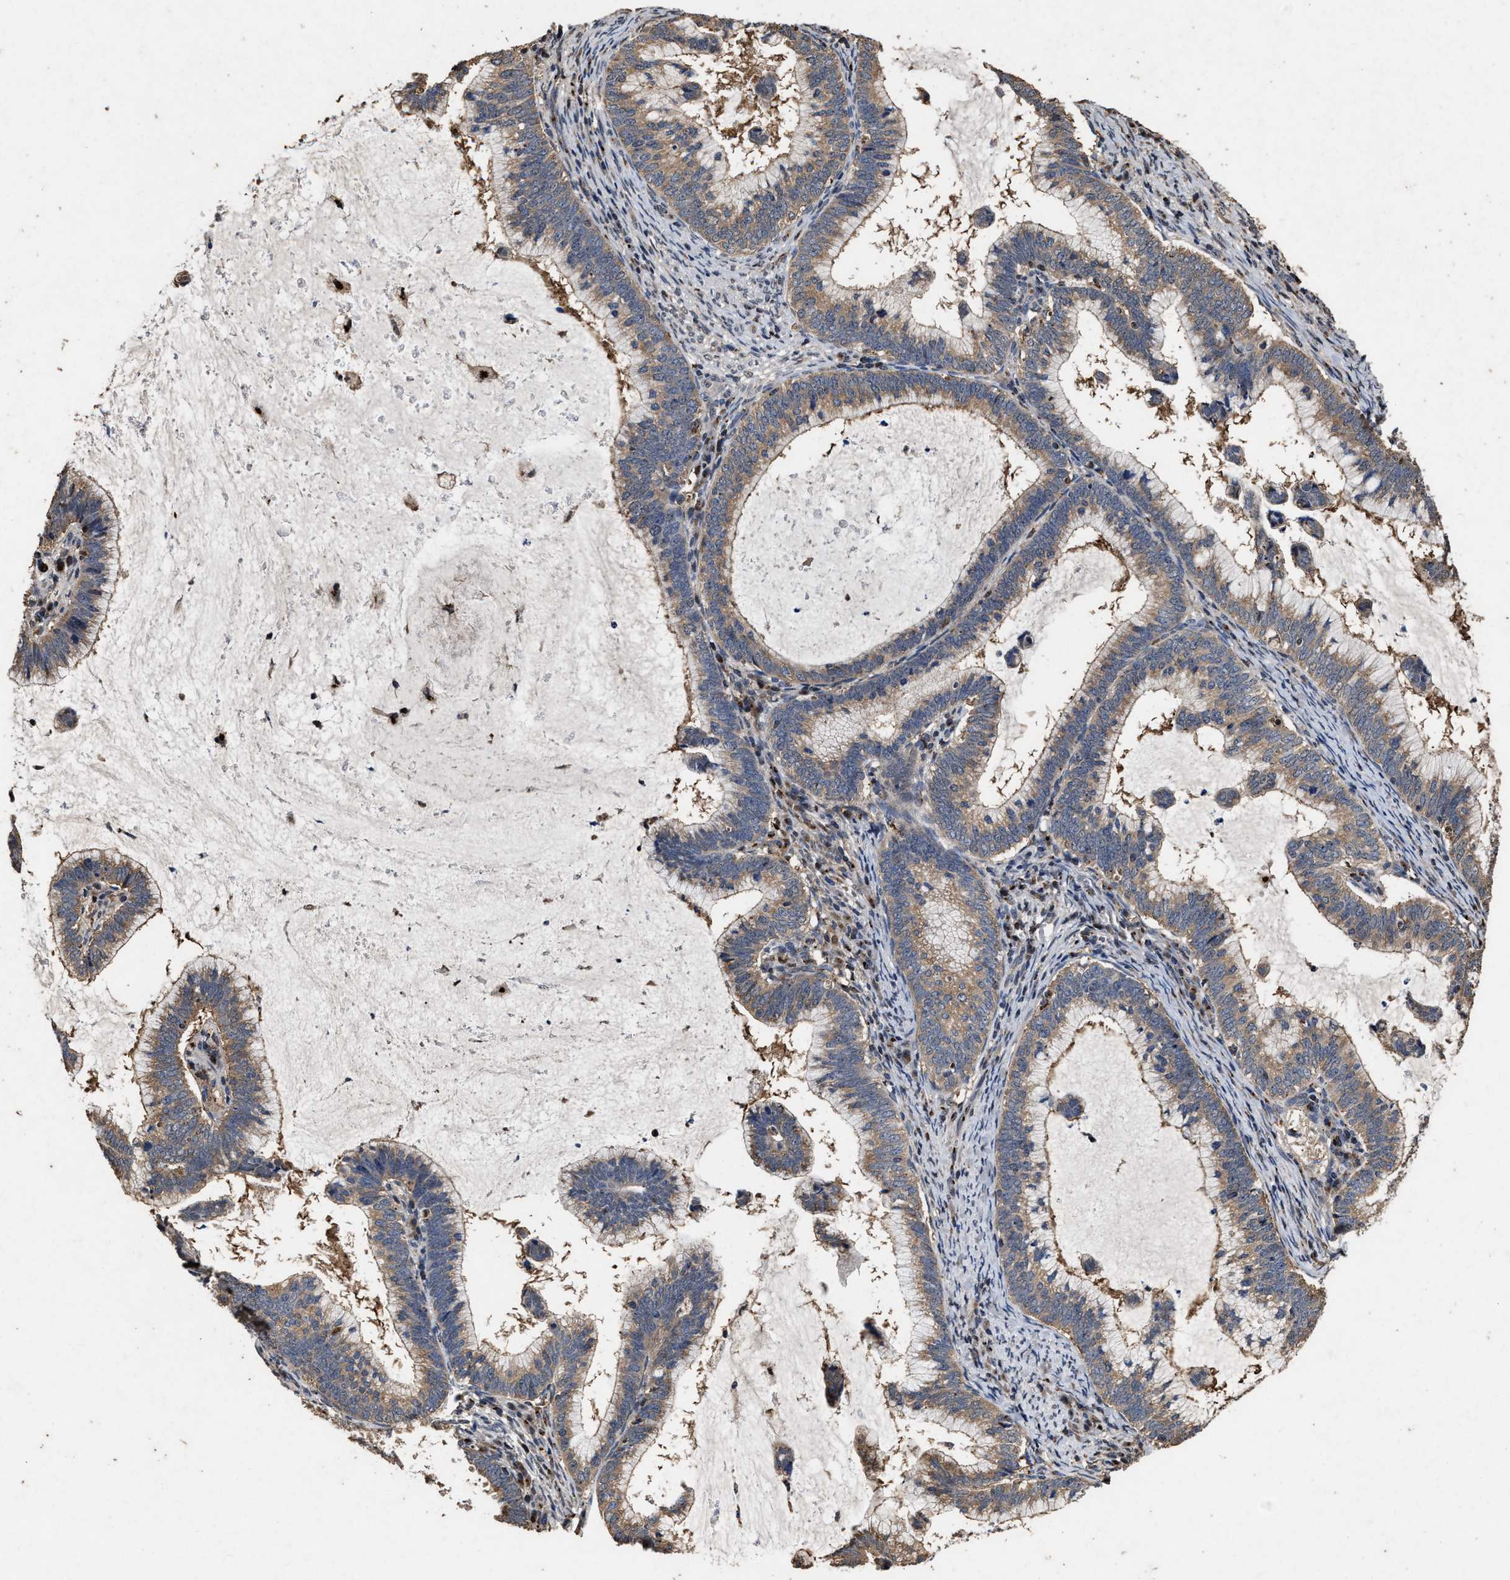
{"staining": {"intensity": "moderate", "quantity": ">75%", "location": "cytoplasmic/membranous"}, "tissue": "cervical cancer", "cell_type": "Tumor cells", "image_type": "cancer", "snomed": [{"axis": "morphology", "description": "Adenocarcinoma, NOS"}, {"axis": "topography", "description": "Cervix"}], "caption": "Human cervical cancer stained with a protein marker shows moderate staining in tumor cells.", "gene": "TPST2", "patient": {"sex": "female", "age": 36}}